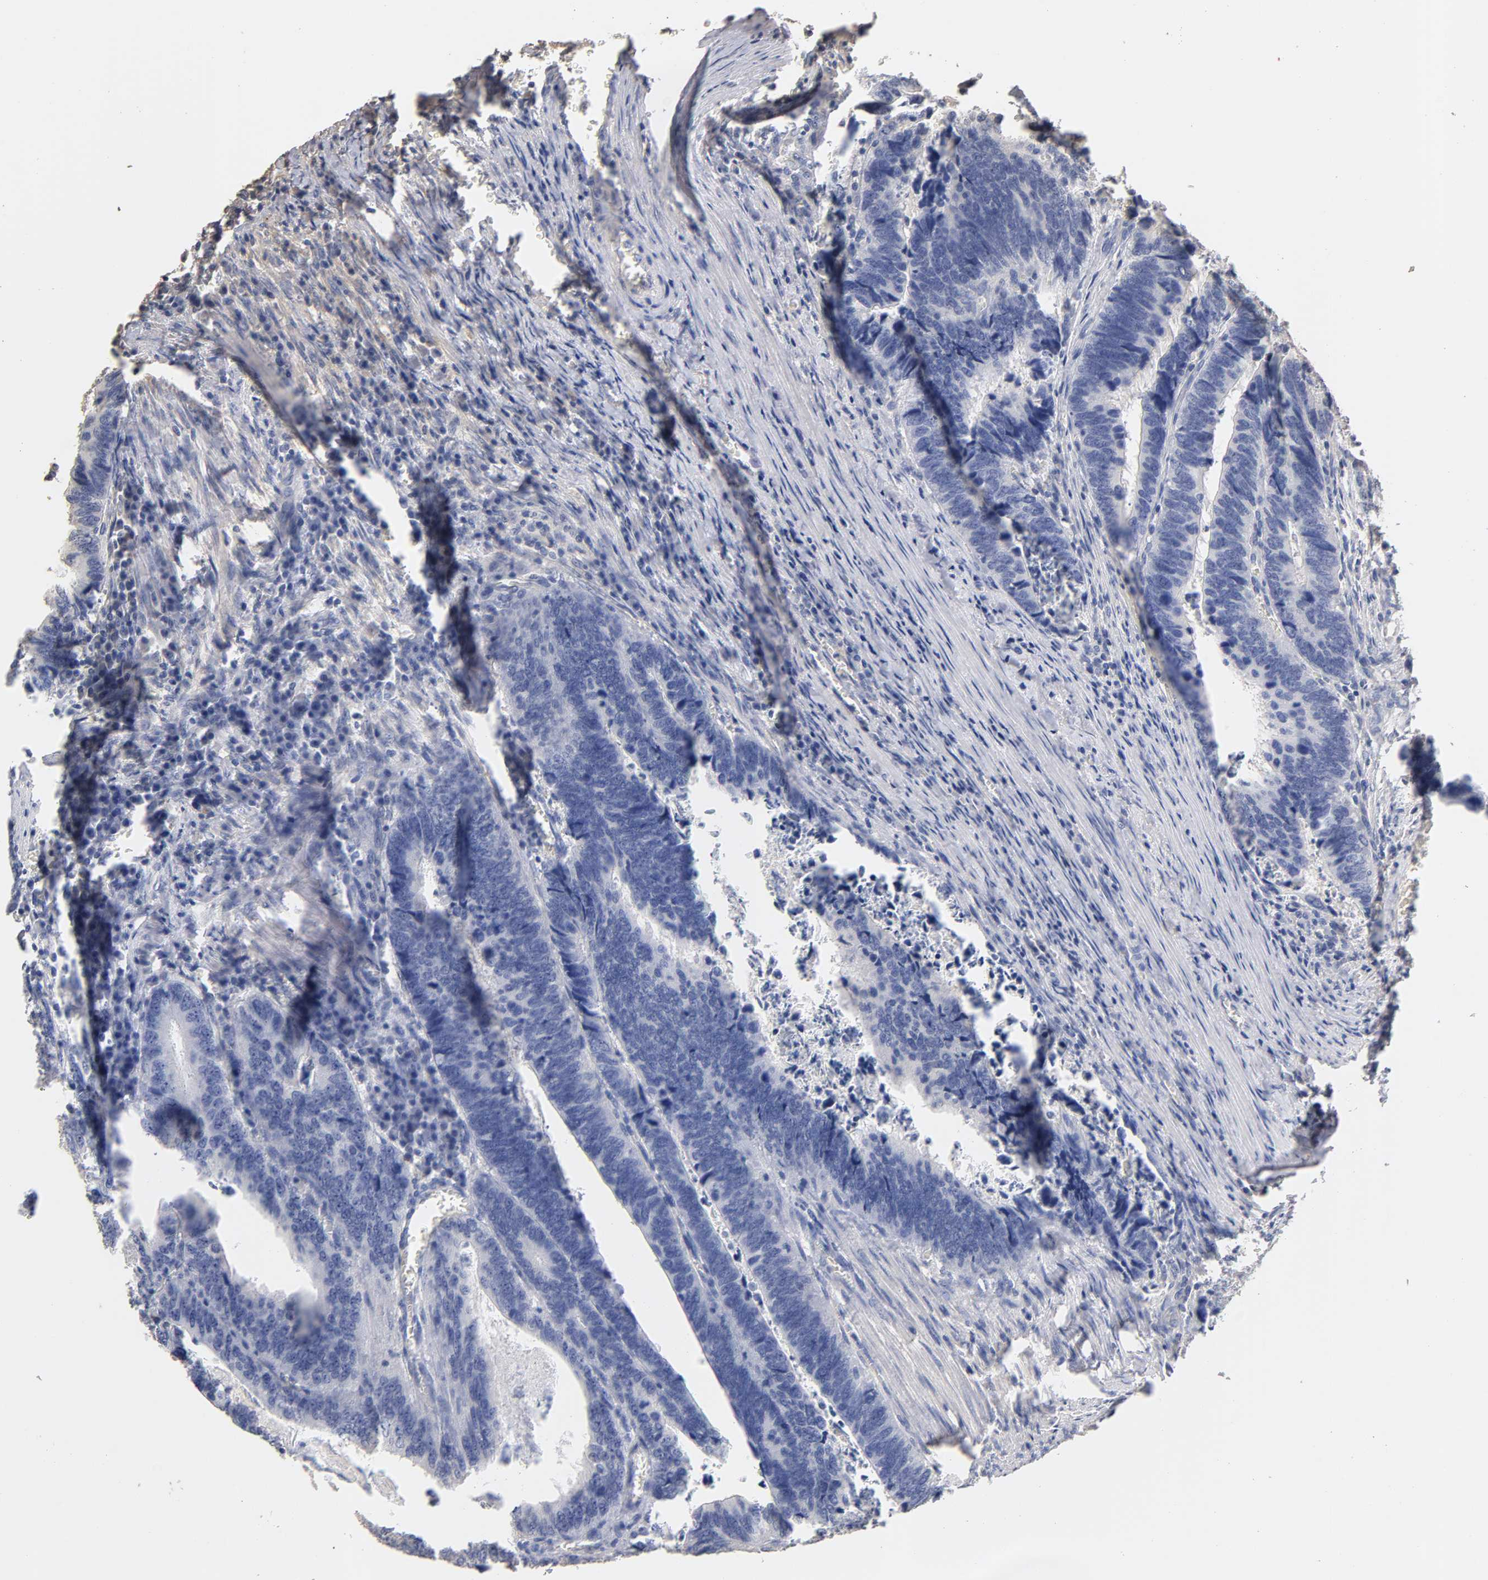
{"staining": {"intensity": "negative", "quantity": "none", "location": "none"}, "tissue": "colorectal cancer", "cell_type": "Tumor cells", "image_type": "cancer", "snomed": [{"axis": "morphology", "description": "Adenocarcinoma, NOS"}, {"axis": "topography", "description": "Colon"}], "caption": "Tumor cells show no significant protein expression in colorectal cancer (adenocarcinoma).", "gene": "VSIG4", "patient": {"sex": "male", "age": 72}}